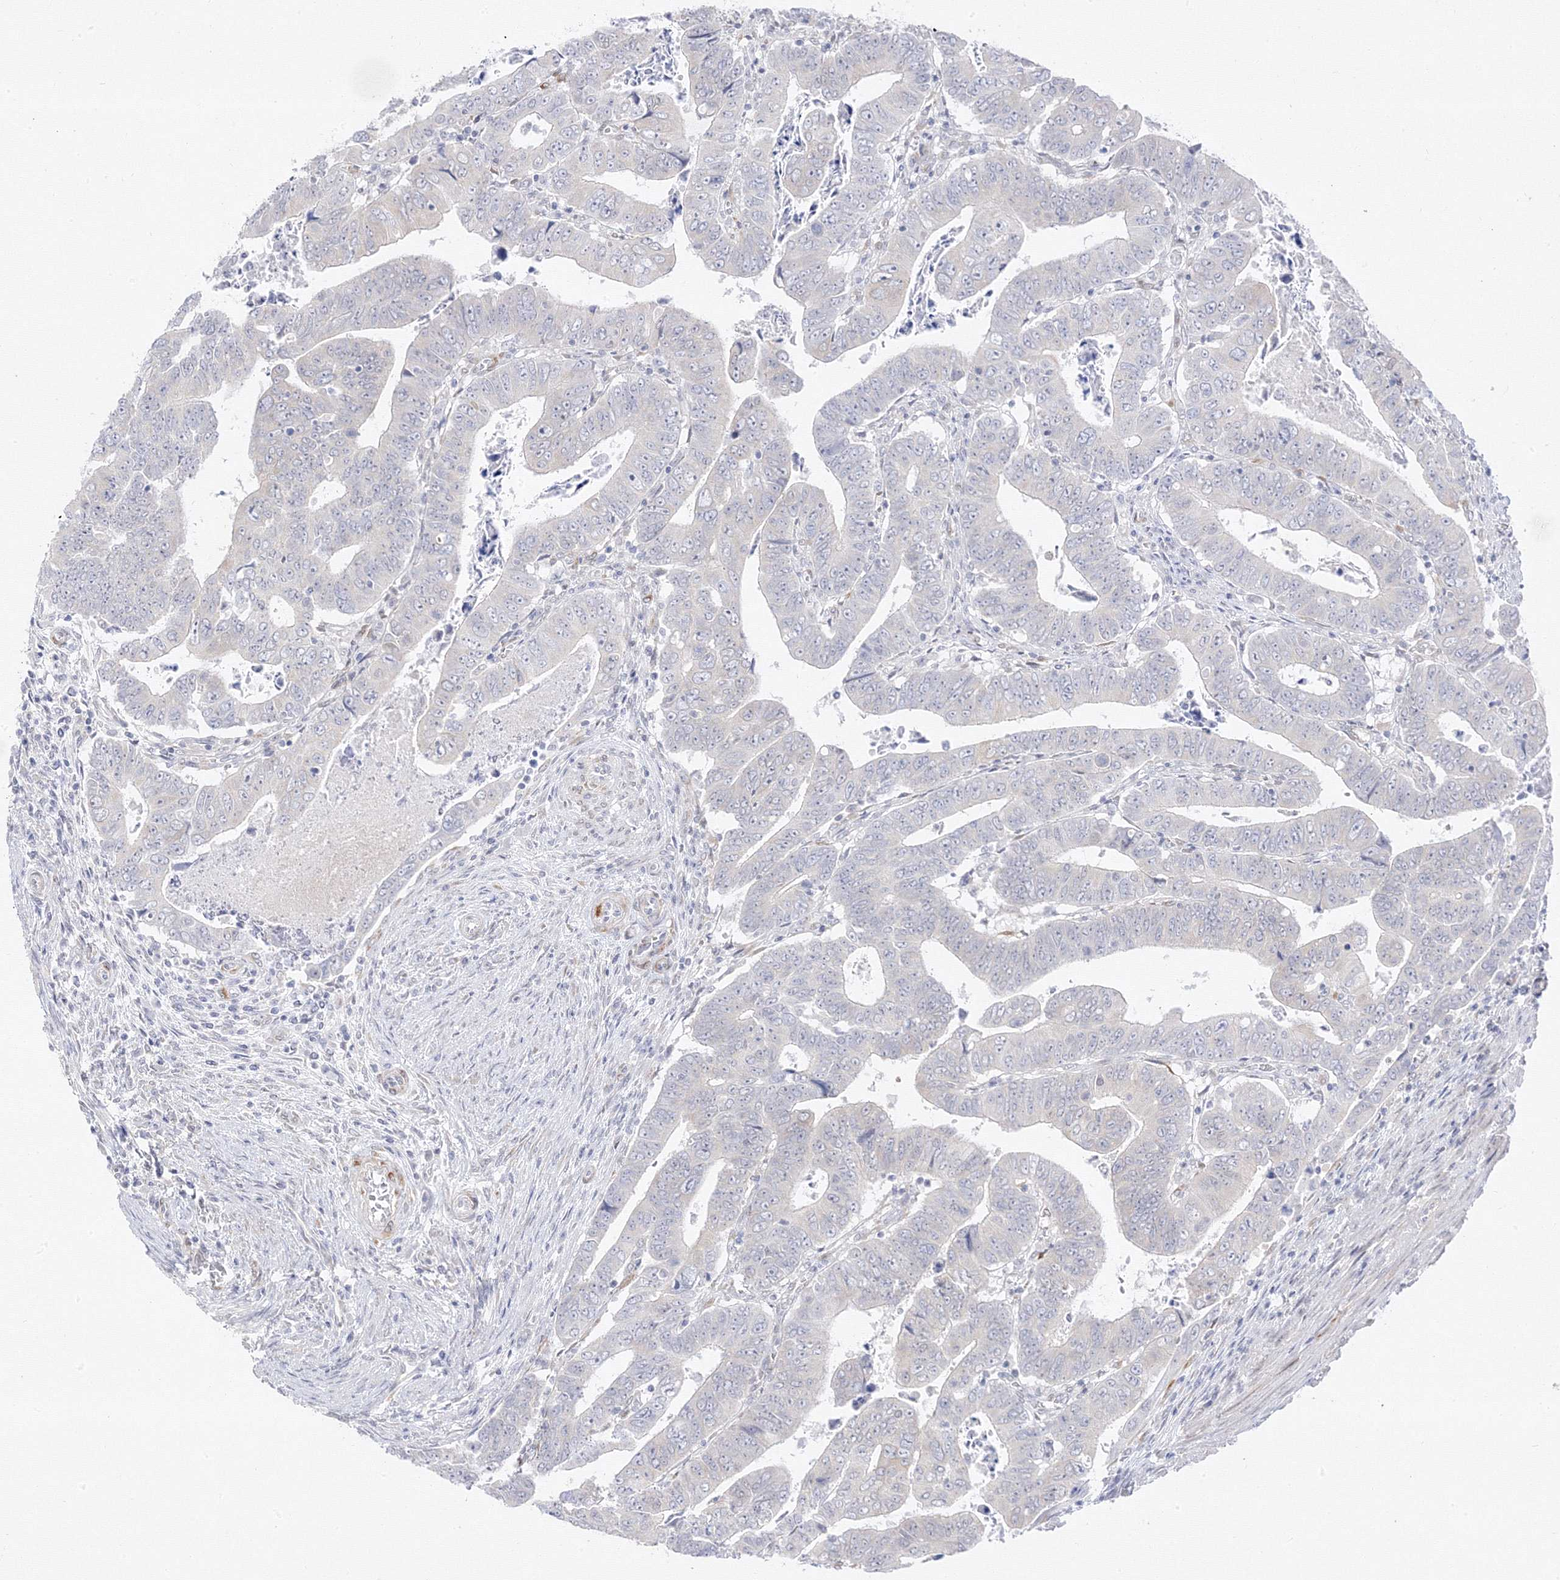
{"staining": {"intensity": "negative", "quantity": "none", "location": "none"}, "tissue": "colorectal cancer", "cell_type": "Tumor cells", "image_type": "cancer", "snomed": [{"axis": "morphology", "description": "Normal tissue, NOS"}, {"axis": "morphology", "description": "Adenocarcinoma, NOS"}, {"axis": "topography", "description": "Rectum"}], "caption": "Tumor cells are negative for protein expression in human colorectal adenocarcinoma.", "gene": "C2CD2", "patient": {"sex": "female", "age": 65}}